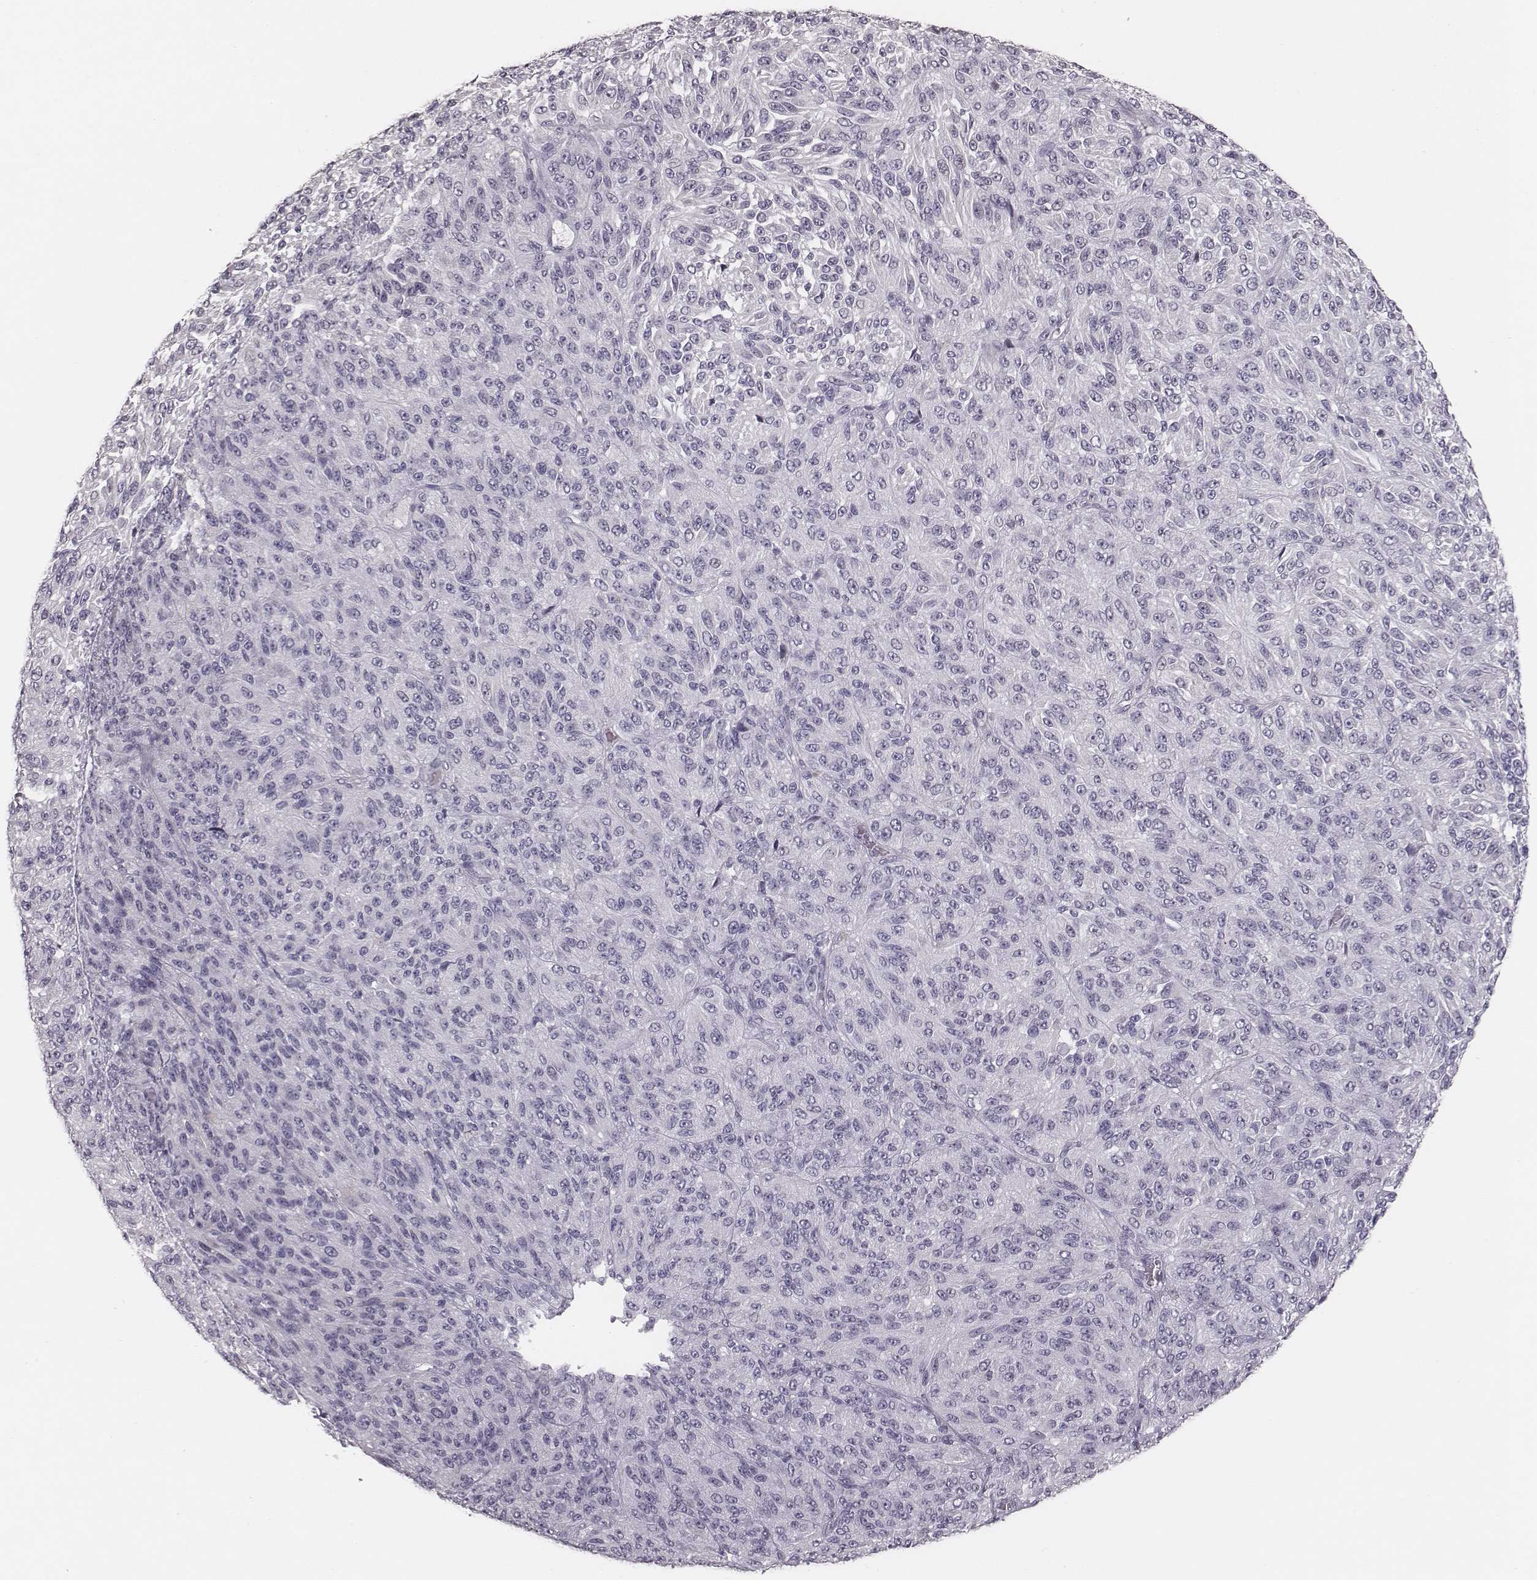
{"staining": {"intensity": "negative", "quantity": "none", "location": "none"}, "tissue": "melanoma", "cell_type": "Tumor cells", "image_type": "cancer", "snomed": [{"axis": "morphology", "description": "Malignant melanoma, Metastatic site"}, {"axis": "topography", "description": "Brain"}], "caption": "Immunohistochemistry micrograph of malignant melanoma (metastatic site) stained for a protein (brown), which shows no expression in tumor cells.", "gene": "CSHL1", "patient": {"sex": "female", "age": 56}}